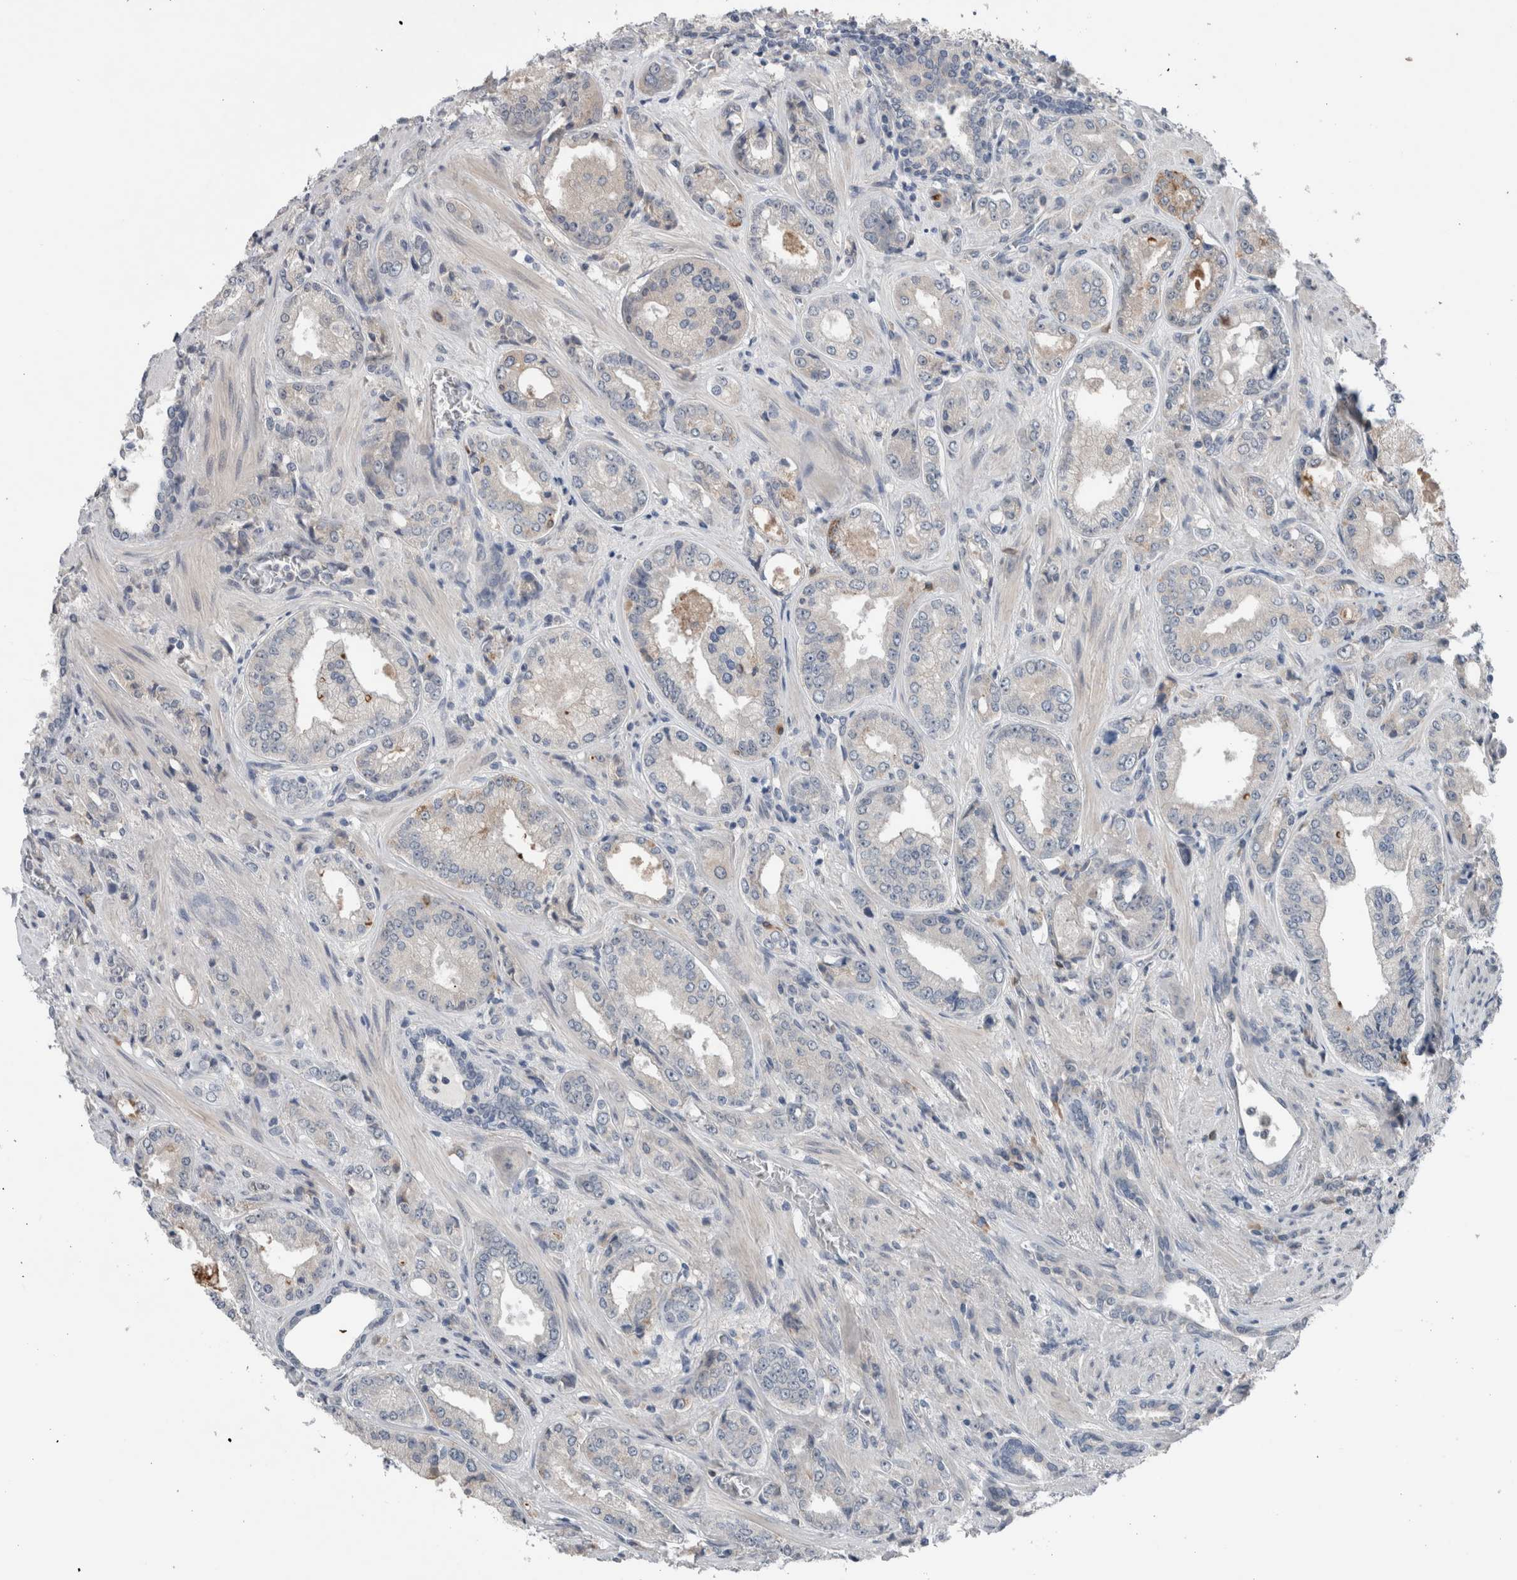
{"staining": {"intensity": "negative", "quantity": "none", "location": "none"}, "tissue": "prostate cancer", "cell_type": "Tumor cells", "image_type": "cancer", "snomed": [{"axis": "morphology", "description": "Adenocarcinoma, High grade"}, {"axis": "topography", "description": "Prostate"}], "caption": "This photomicrograph is of prostate cancer (adenocarcinoma (high-grade)) stained with IHC to label a protein in brown with the nuclei are counter-stained blue. There is no staining in tumor cells.", "gene": "CRNN", "patient": {"sex": "male", "age": 61}}